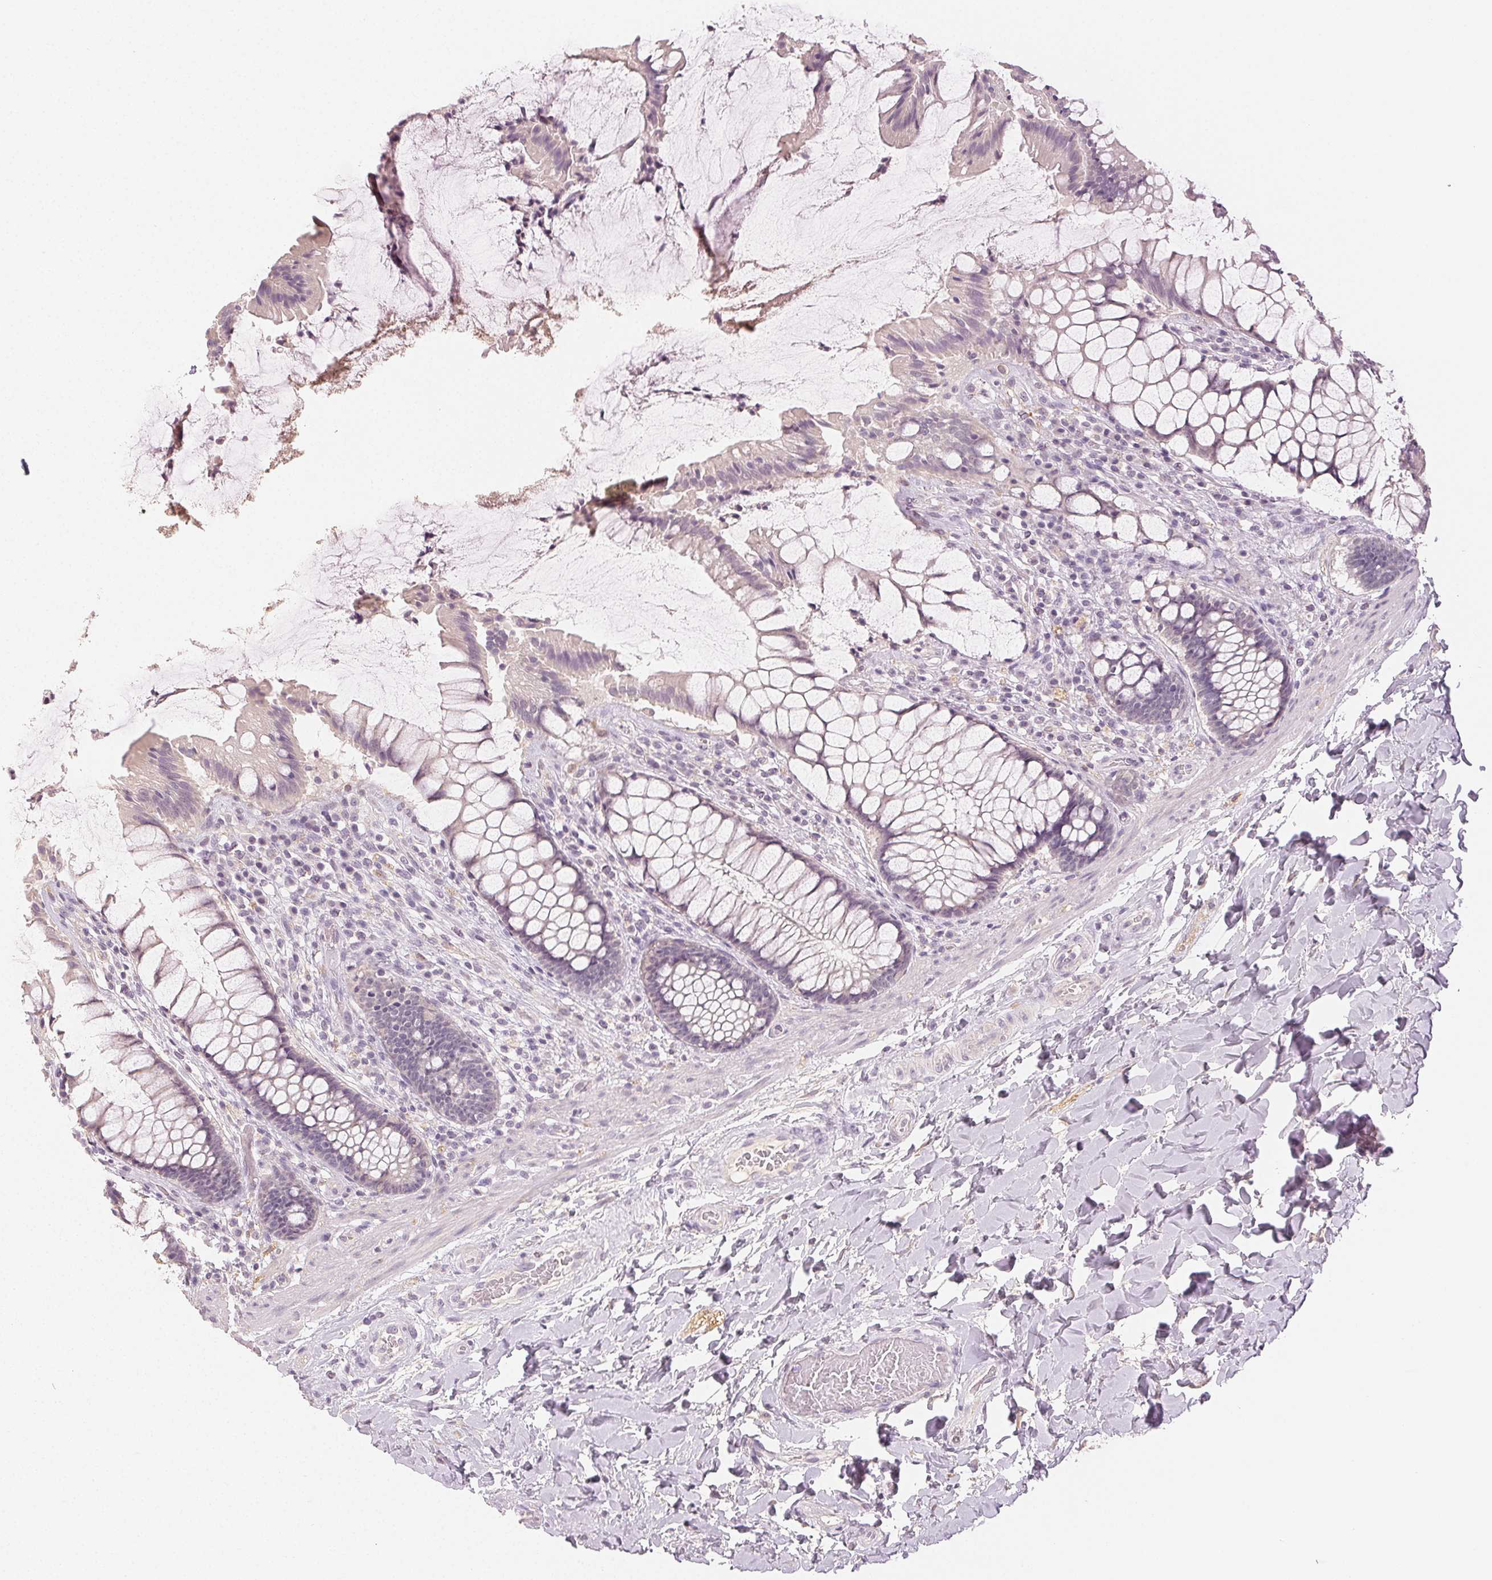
{"staining": {"intensity": "negative", "quantity": "none", "location": "none"}, "tissue": "rectum", "cell_type": "Glandular cells", "image_type": "normal", "snomed": [{"axis": "morphology", "description": "Normal tissue, NOS"}, {"axis": "topography", "description": "Rectum"}], "caption": "Immunohistochemical staining of normal rectum shows no significant staining in glandular cells. Nuclei are stained in blue.", "gene": "MAP1LC3A", "patient": {"sex": "female", "age": 58}}